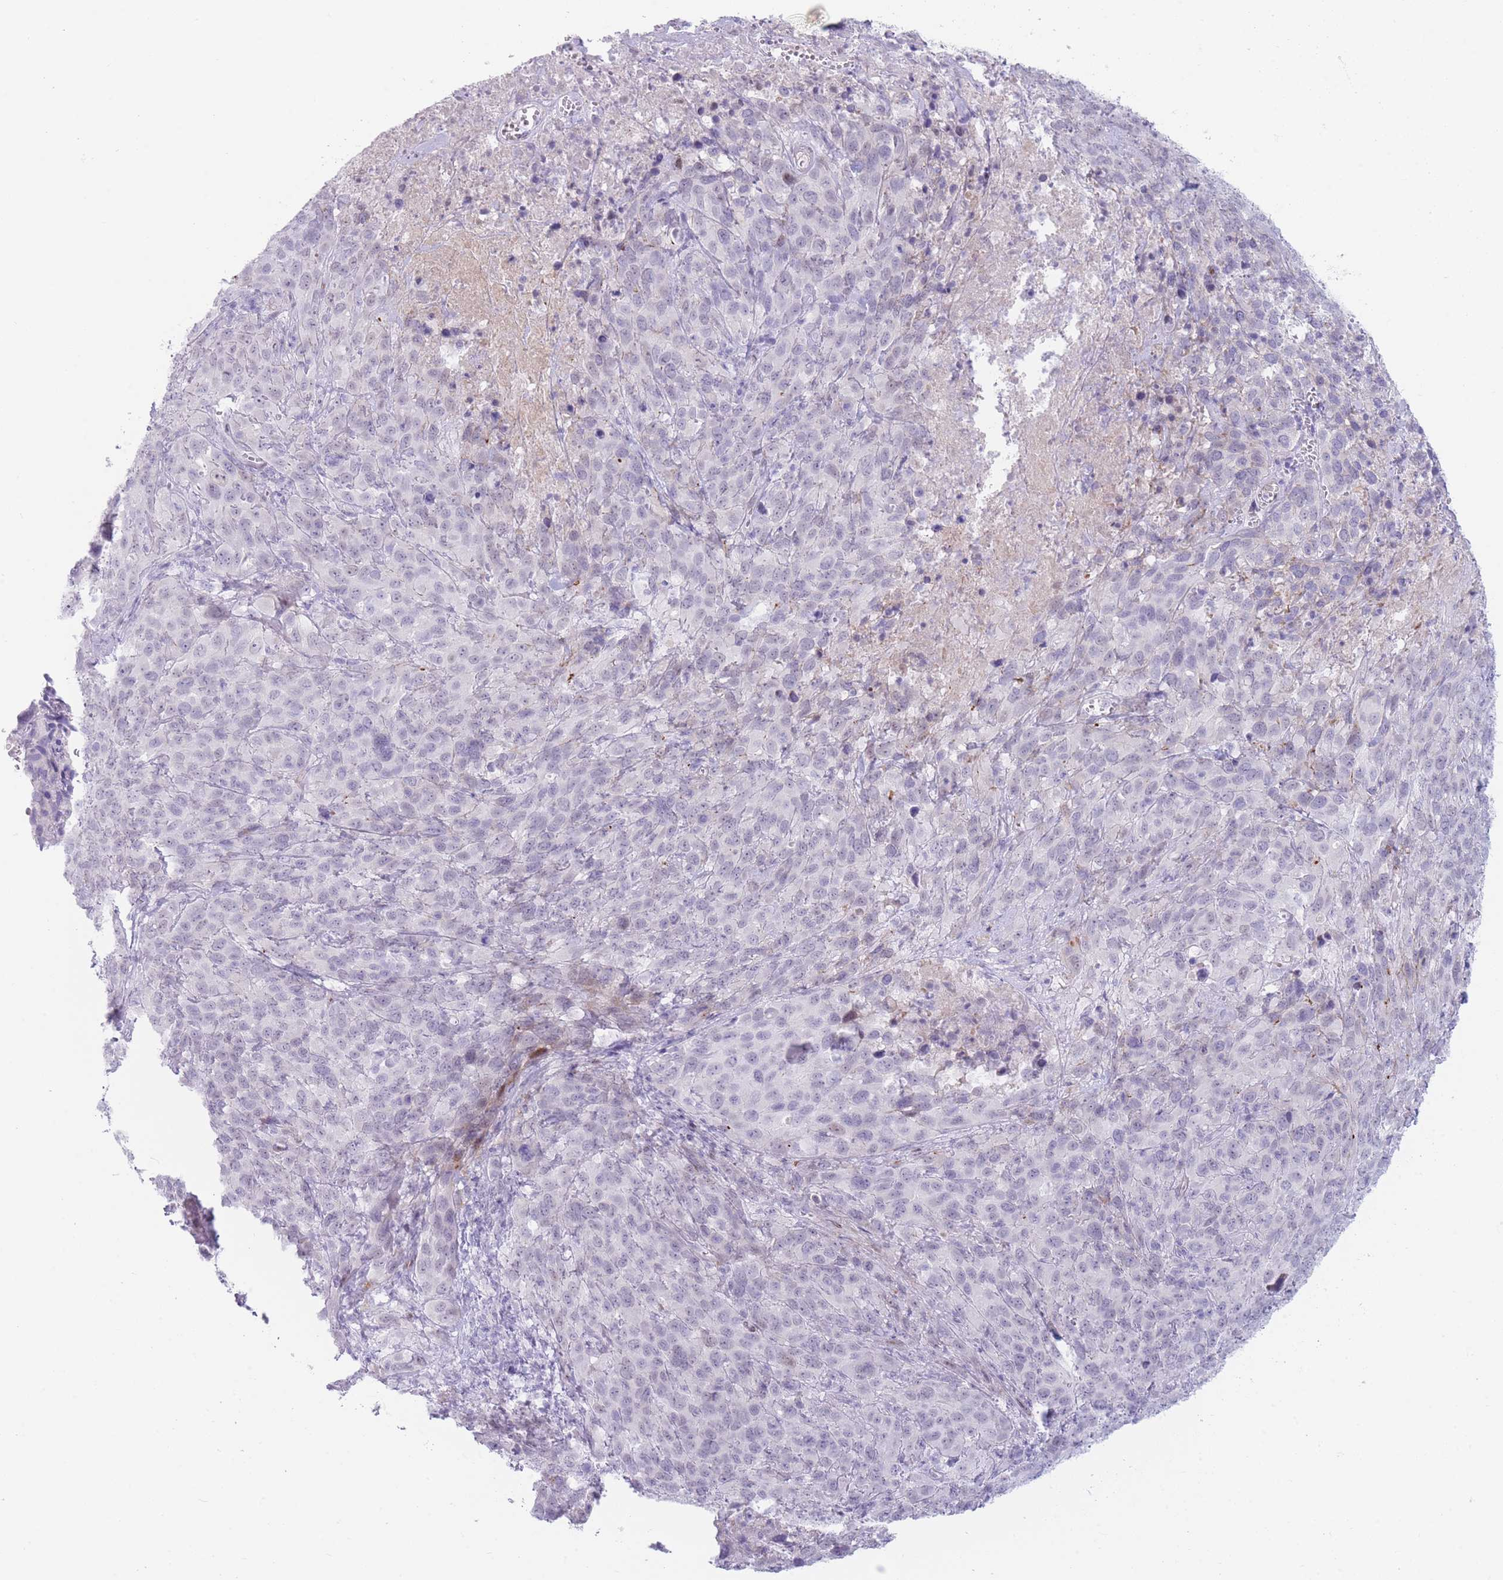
{"staining": {"intensity": "negative", "quantity": "none", "location": "none"}, "tissue": "cervical cancer", "cell_type": "Tumor cells", "image_type": "cancer", "snomed": [{"axis": "morphology", "description": "Squamous cell carcinoma, NOS"}, {"axis": "topography", "description": "Cervix"}], "caption": "Immunohistochemistry of human cervical cancer displays no positivity in tumor cells. The staining was performed using DAB to visualize the protein expression in brown, while the nuclei were stained in blue with hematoxylin (Magnification: 20x).", "gene": "IFNA6", "patient": {"sex": "female", "age": 51}}